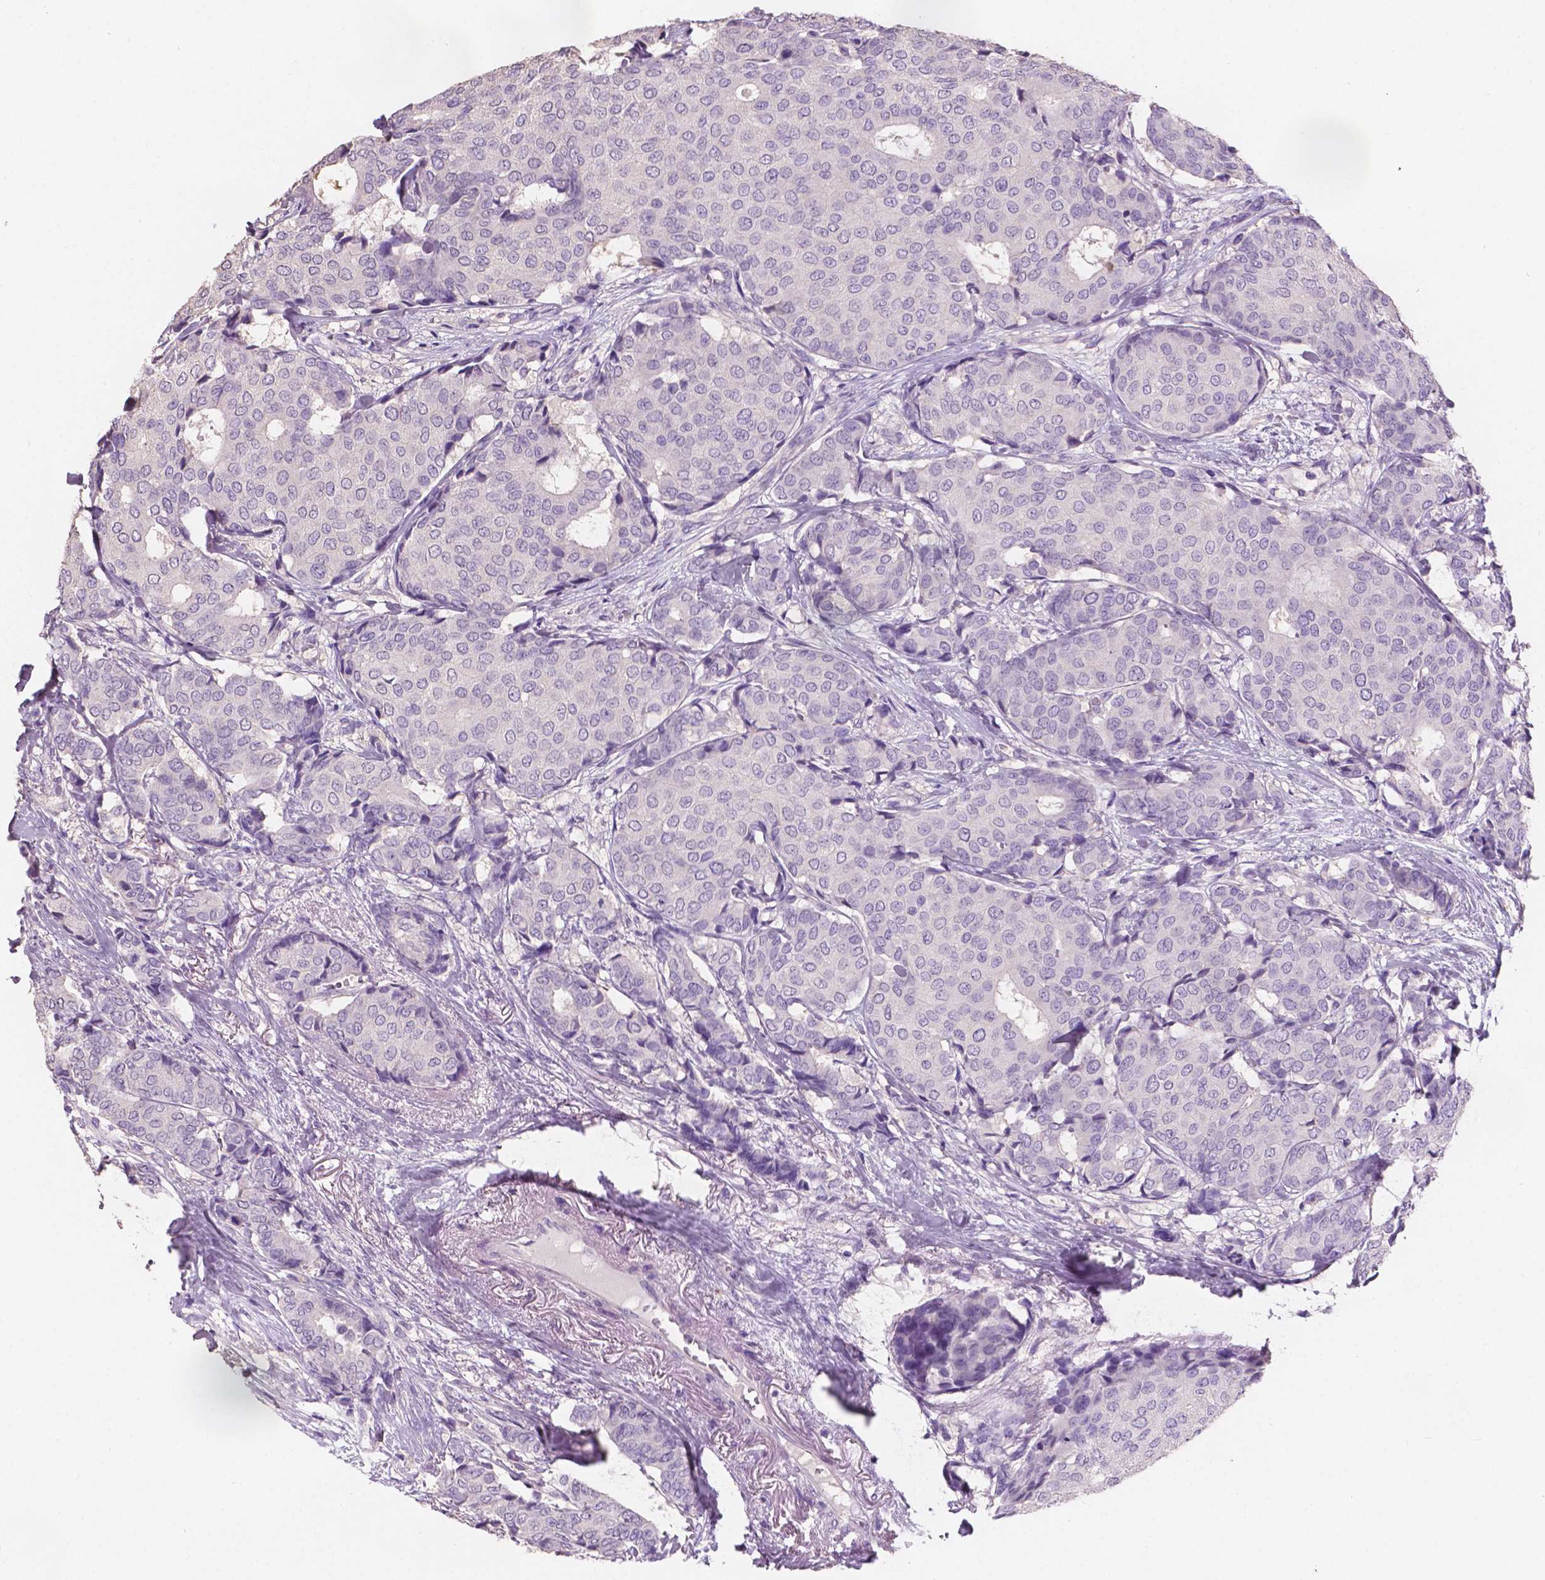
{"staining": {"intensity": "negative", "quantity": "none", "location": "none"}, "tissue": "breast cancer", "cell_type": "Tumor cells", "image_type": "cancer", "snomed": [{"axis": "morphology", "description": "Duct carcinoma"}, {"axis": "topography", "description": "Breast"}], "caption": "The immunohistochemistry (IHC) micrograph has no significant positivity in tumor cells of breast cancer (infiltrating ductal carcinoma) tissue.", "gene": "SBSN", "patient": {"sex": "female", "age": 75}}